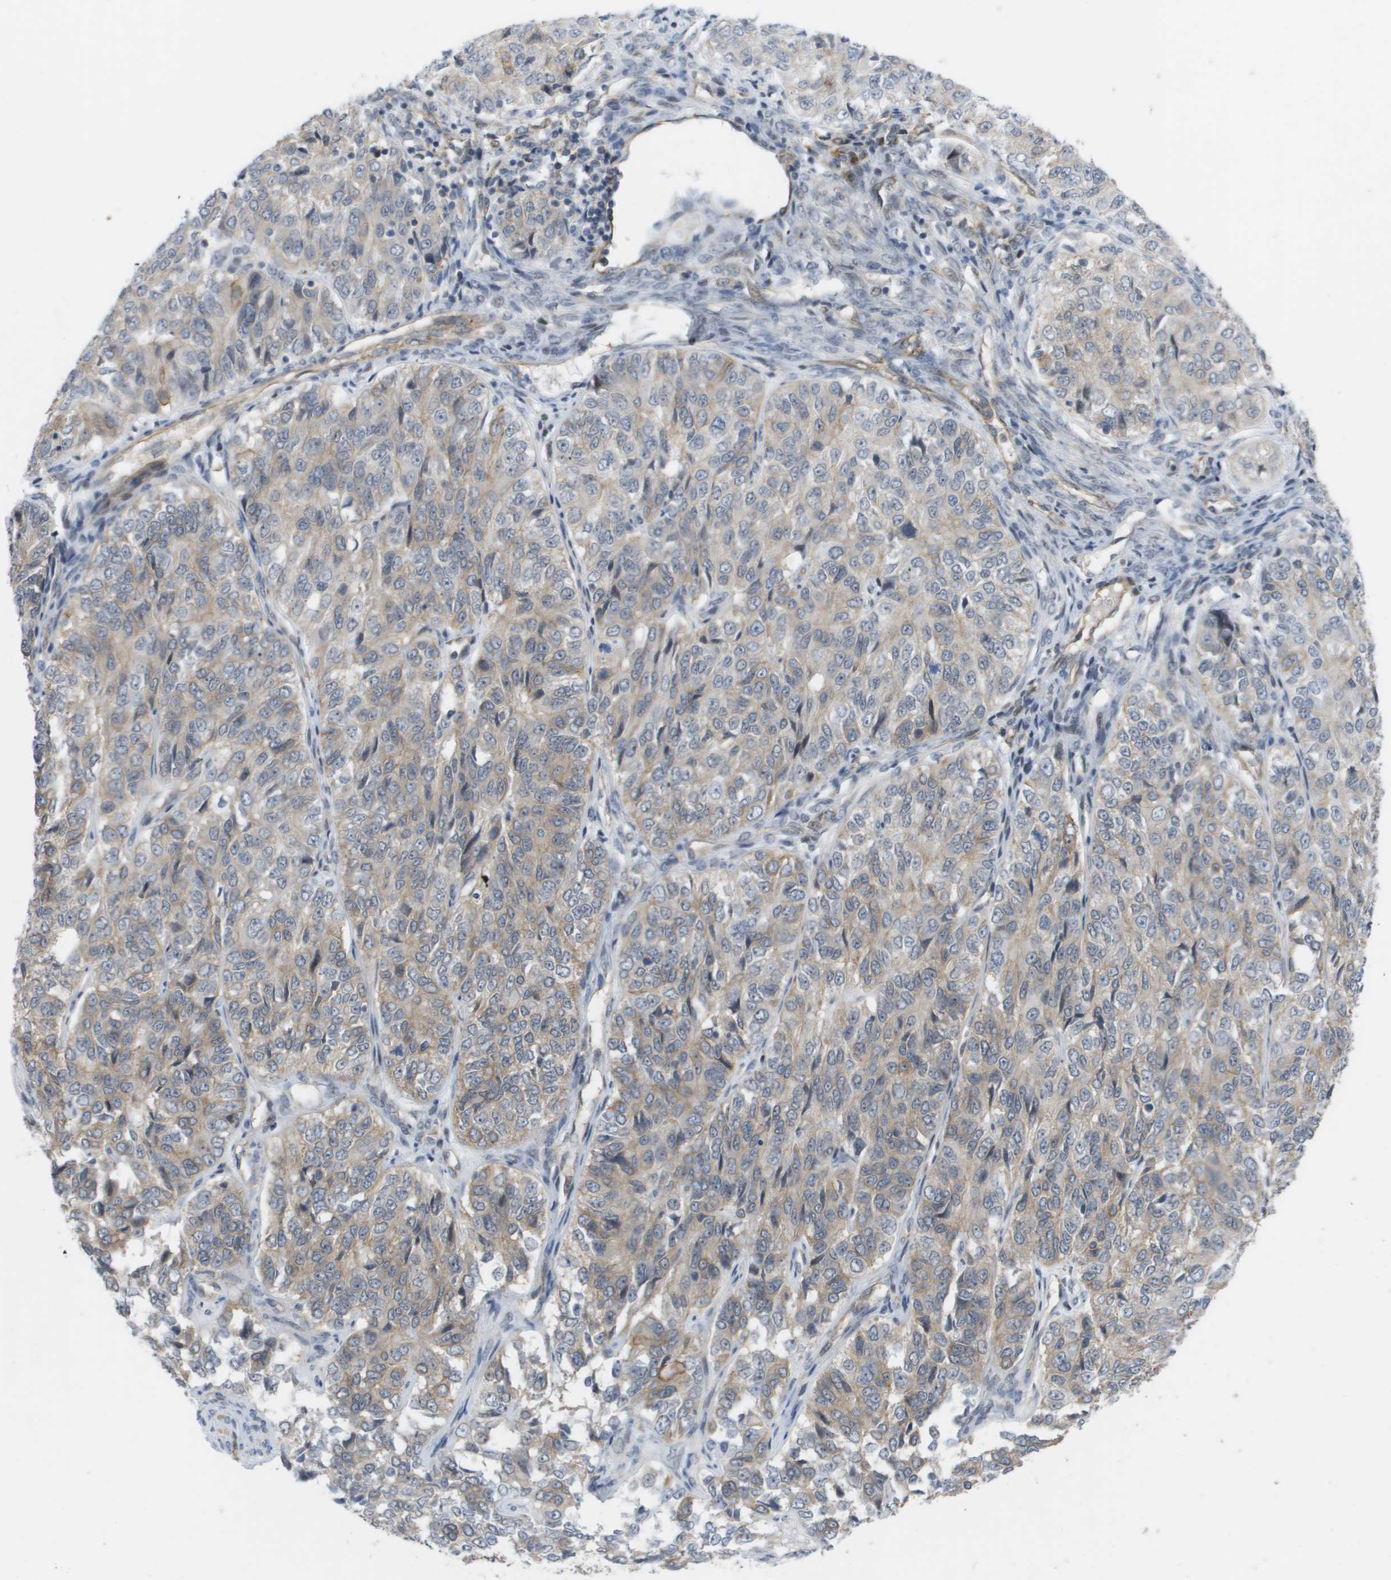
{"staining": {"intensity": "weak", "quantity": ">75%", "location": "cytoplasmic/membranous"}, "tissue": "ovarian cancer", "cell_type": "Tumor cells", "image_type": "cancer", "snomed": [{"axis": "morphology", "description": "Carcinoma, endometroid"}, {"axis": "topography", "description": "Ovary"}], "caption": "Ovarian cancer (endometroid carcinoma) tissue reveals weak cytoplasmic/membranous staining in approximately >75% of tumor cells (Brightfield microscopy of DAB IHC at high magnification).", "gene": "MTARC2", "patient": {"sex": "female", "age": 51}}